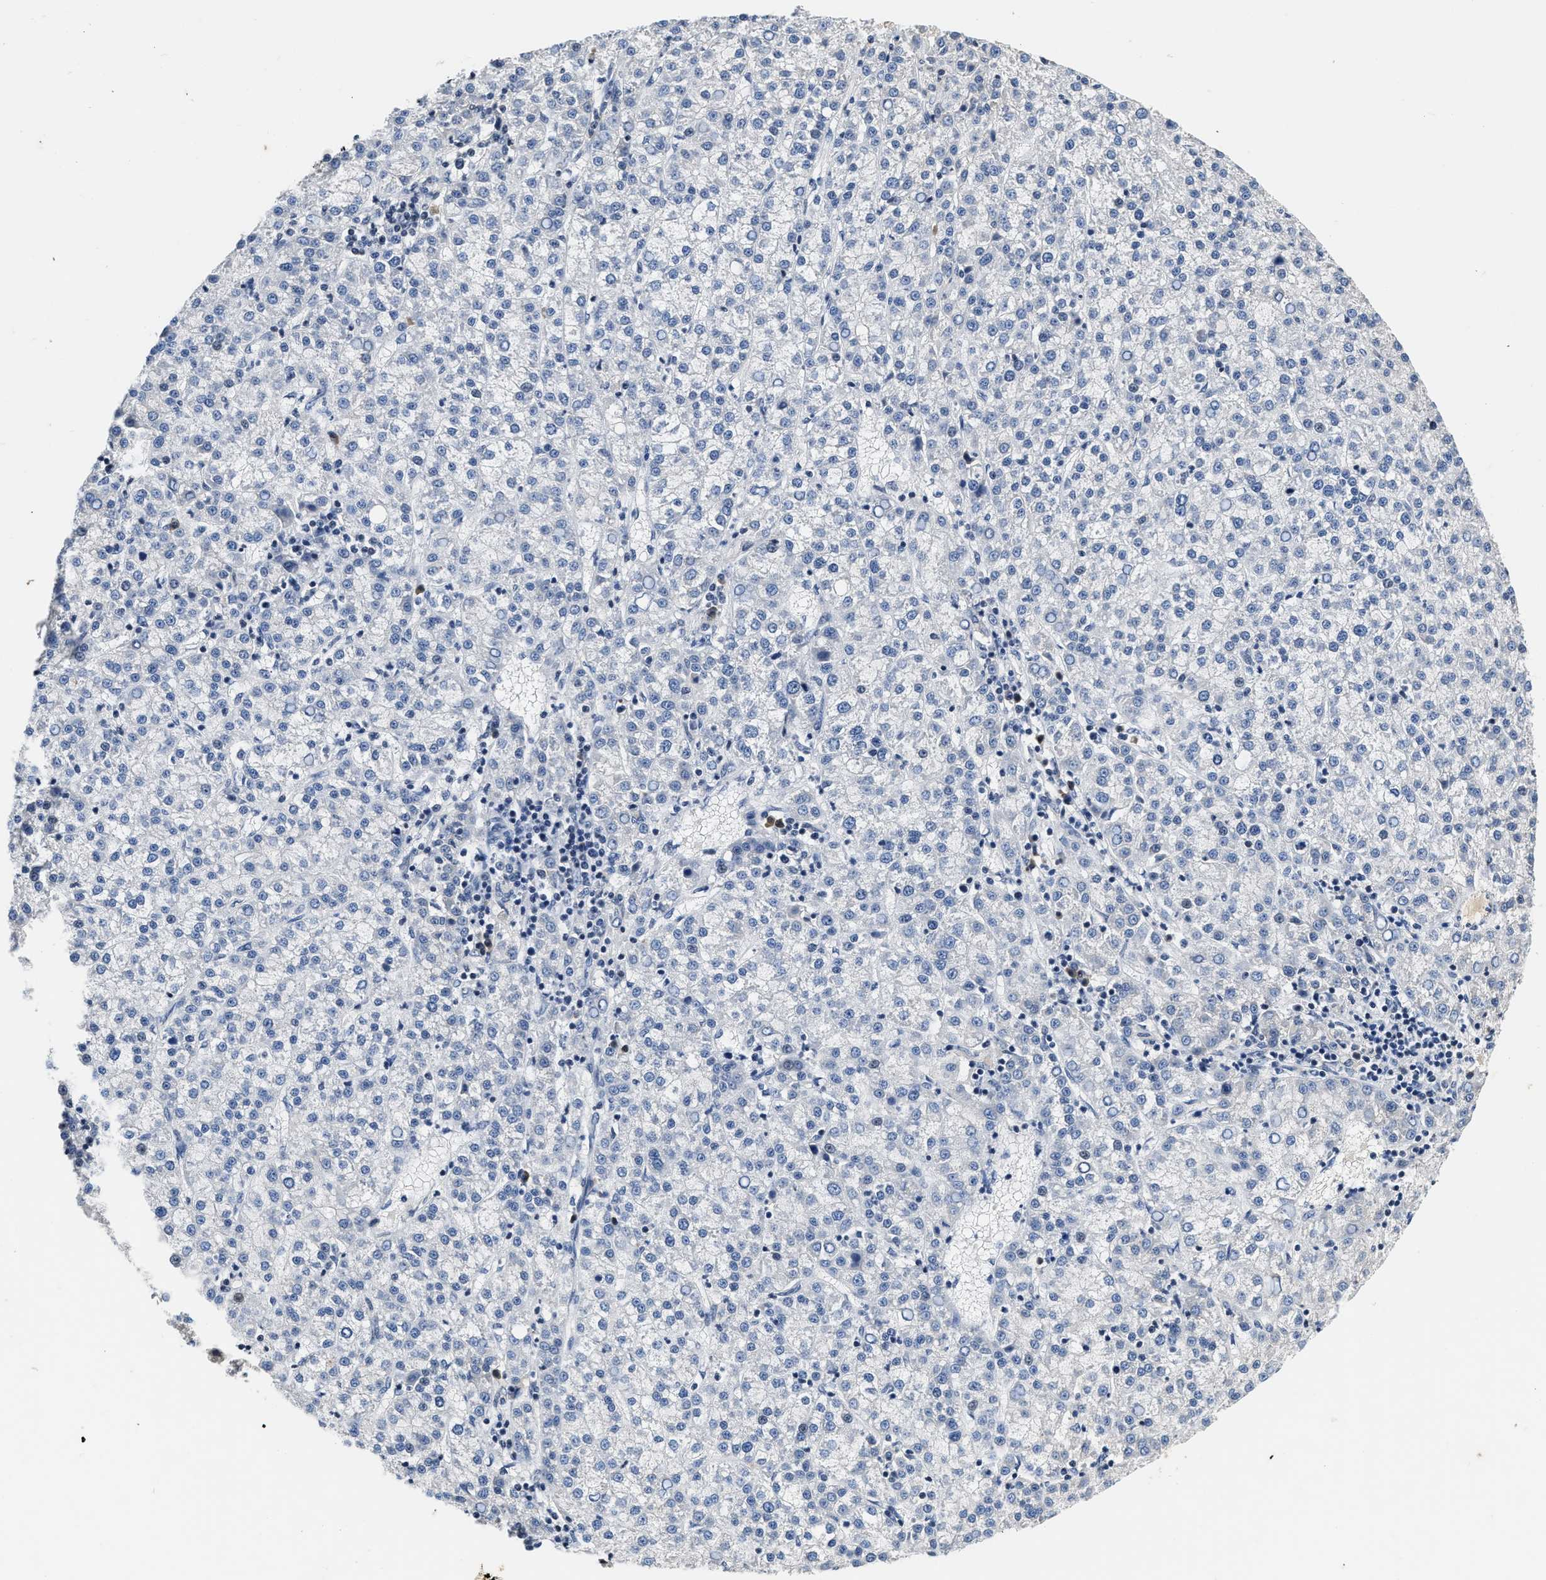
{"staining": {"intensity": "negative", "quantity": "none", "location": "none"}, "tissue": "liver cancer", "cell_type": "Tumor cells", "image_type": "cancer", "snomed": [{"axis": "morphology", "description": "Carcinoma, Hepatocellular, NOS"}, {"axis": "topography", "description": "Liver"}], "caption": "Protein analysis of liver cancer (hepatocellular carcinoma) displays no significant expression in tumor cells.", "gene": "FBLN2", "patient": {"sex": "female", "age": 58}}